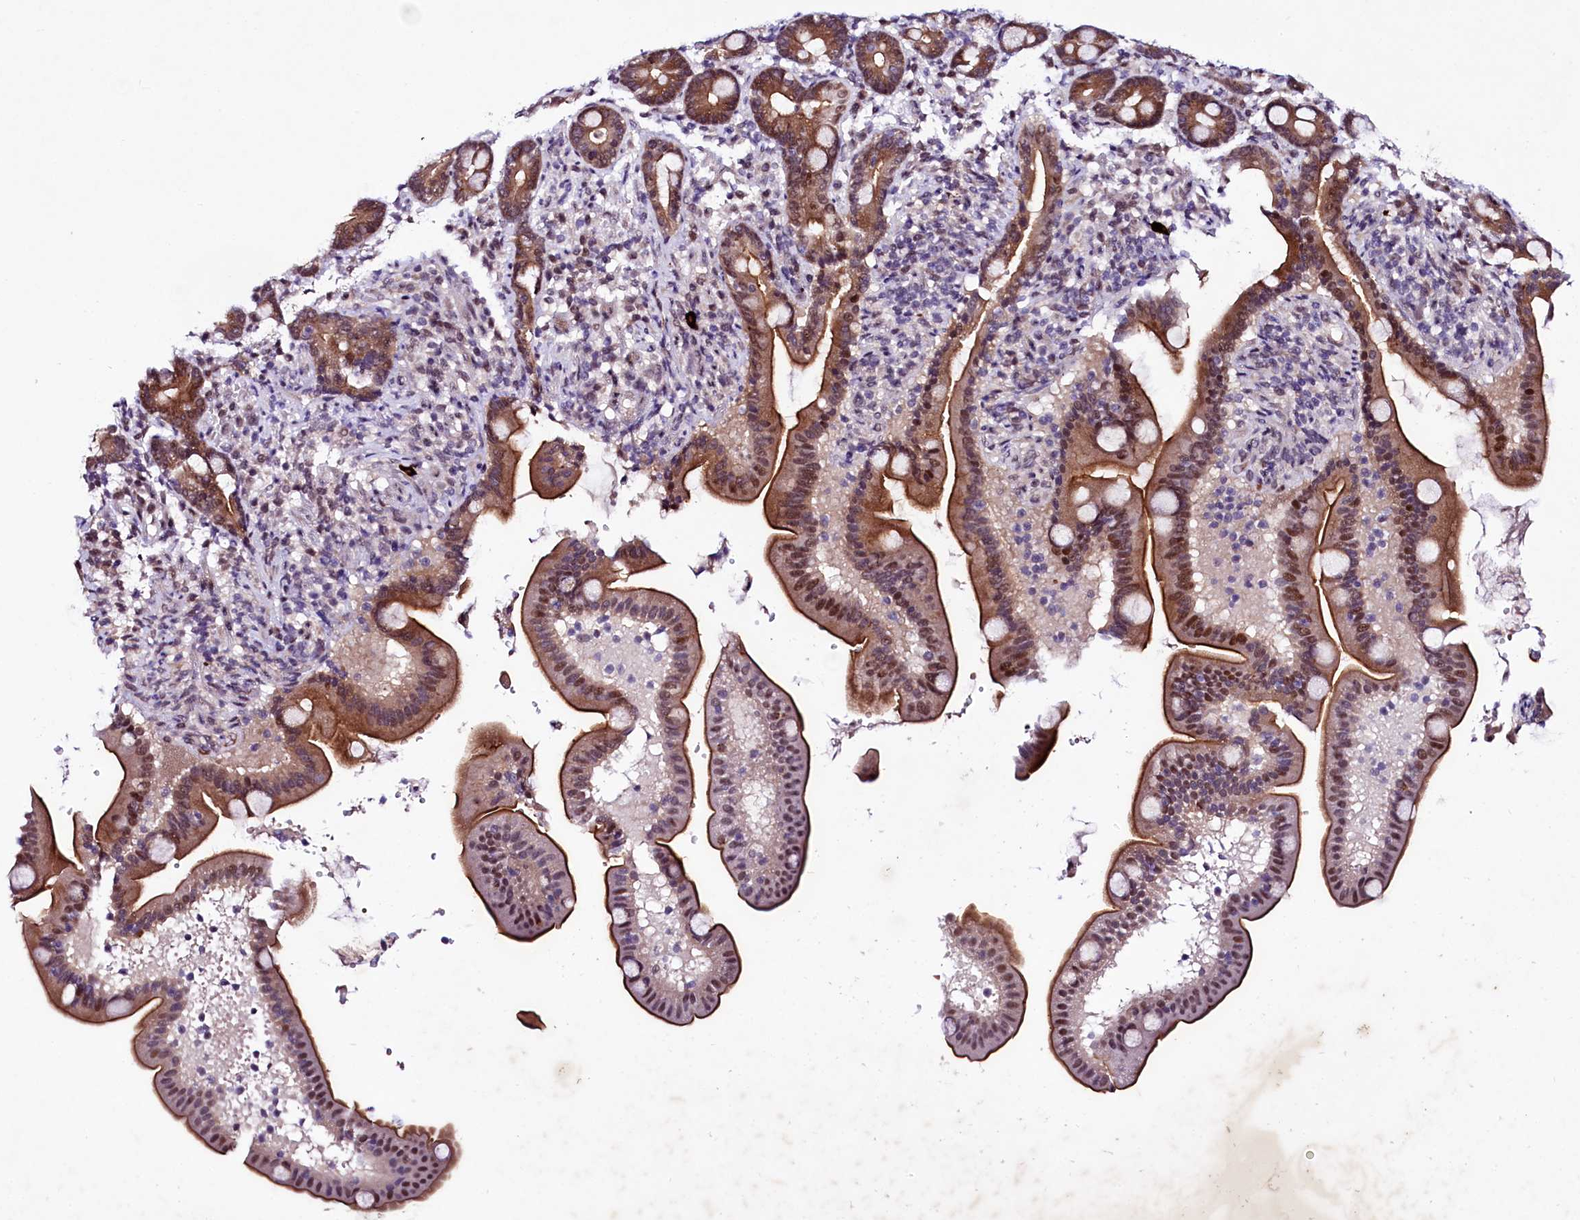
{"staining": {"intensity": "moderate", "quantity": "25%-75%", "location": "cytoplasmic/membranous,nuclear"}, "tissue": "duodenum", "cell_type": "Glandular cells", "image_type": "normal", "snomed": [{"axis": "morphology", "description": "Normal tissue, NOS"}, {"axis": "topography", "description": "Duodenum"}], "caption": "Protein analysis of benign duodenum exhibits moderate cytoplasmic/membranous,nuclear positivity in about 25%-75% of glandular cells. (IHC, brightfield microscopy, high magnification).", "gene": "LEUTX", "patient": {"sex": "male", "age": 54}}